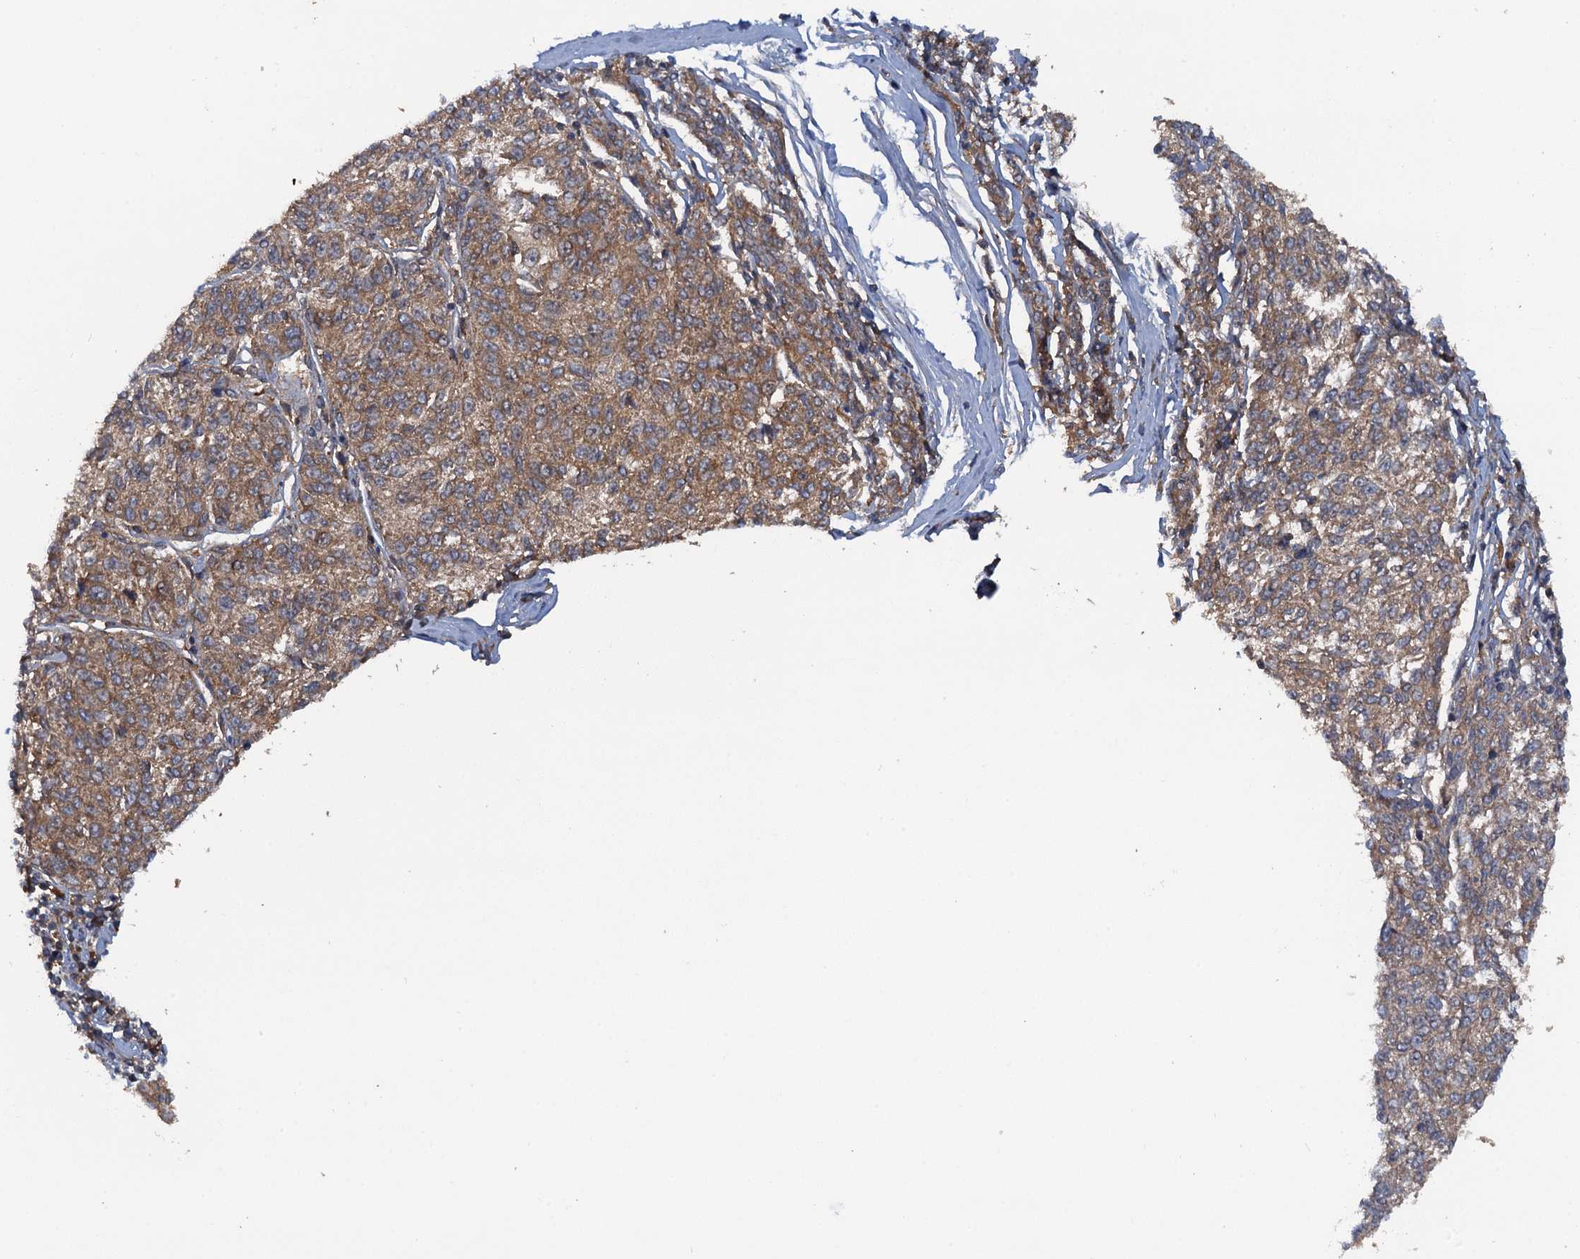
{"staining": {"intensity": "moderate", "quantity": ">75%", "location": "cytoplasmic/membranous"}, "tissue": "melanoma", "cell_type": "Tumor cells", "image_type": "cancer", "snomed": [{"axis": "morphology", "description": "Malignant melanoma, NOS"}, {"axis": "topography", "description": "Skin"}], "caption": "IHC of malignant melanoma reveals medium levels of moderate cytoplasmic/membranous positivity in approximately >75% of tumor cells.", "gene": "HAPLN3", "patient": {"sex": "female", "age": 72}}